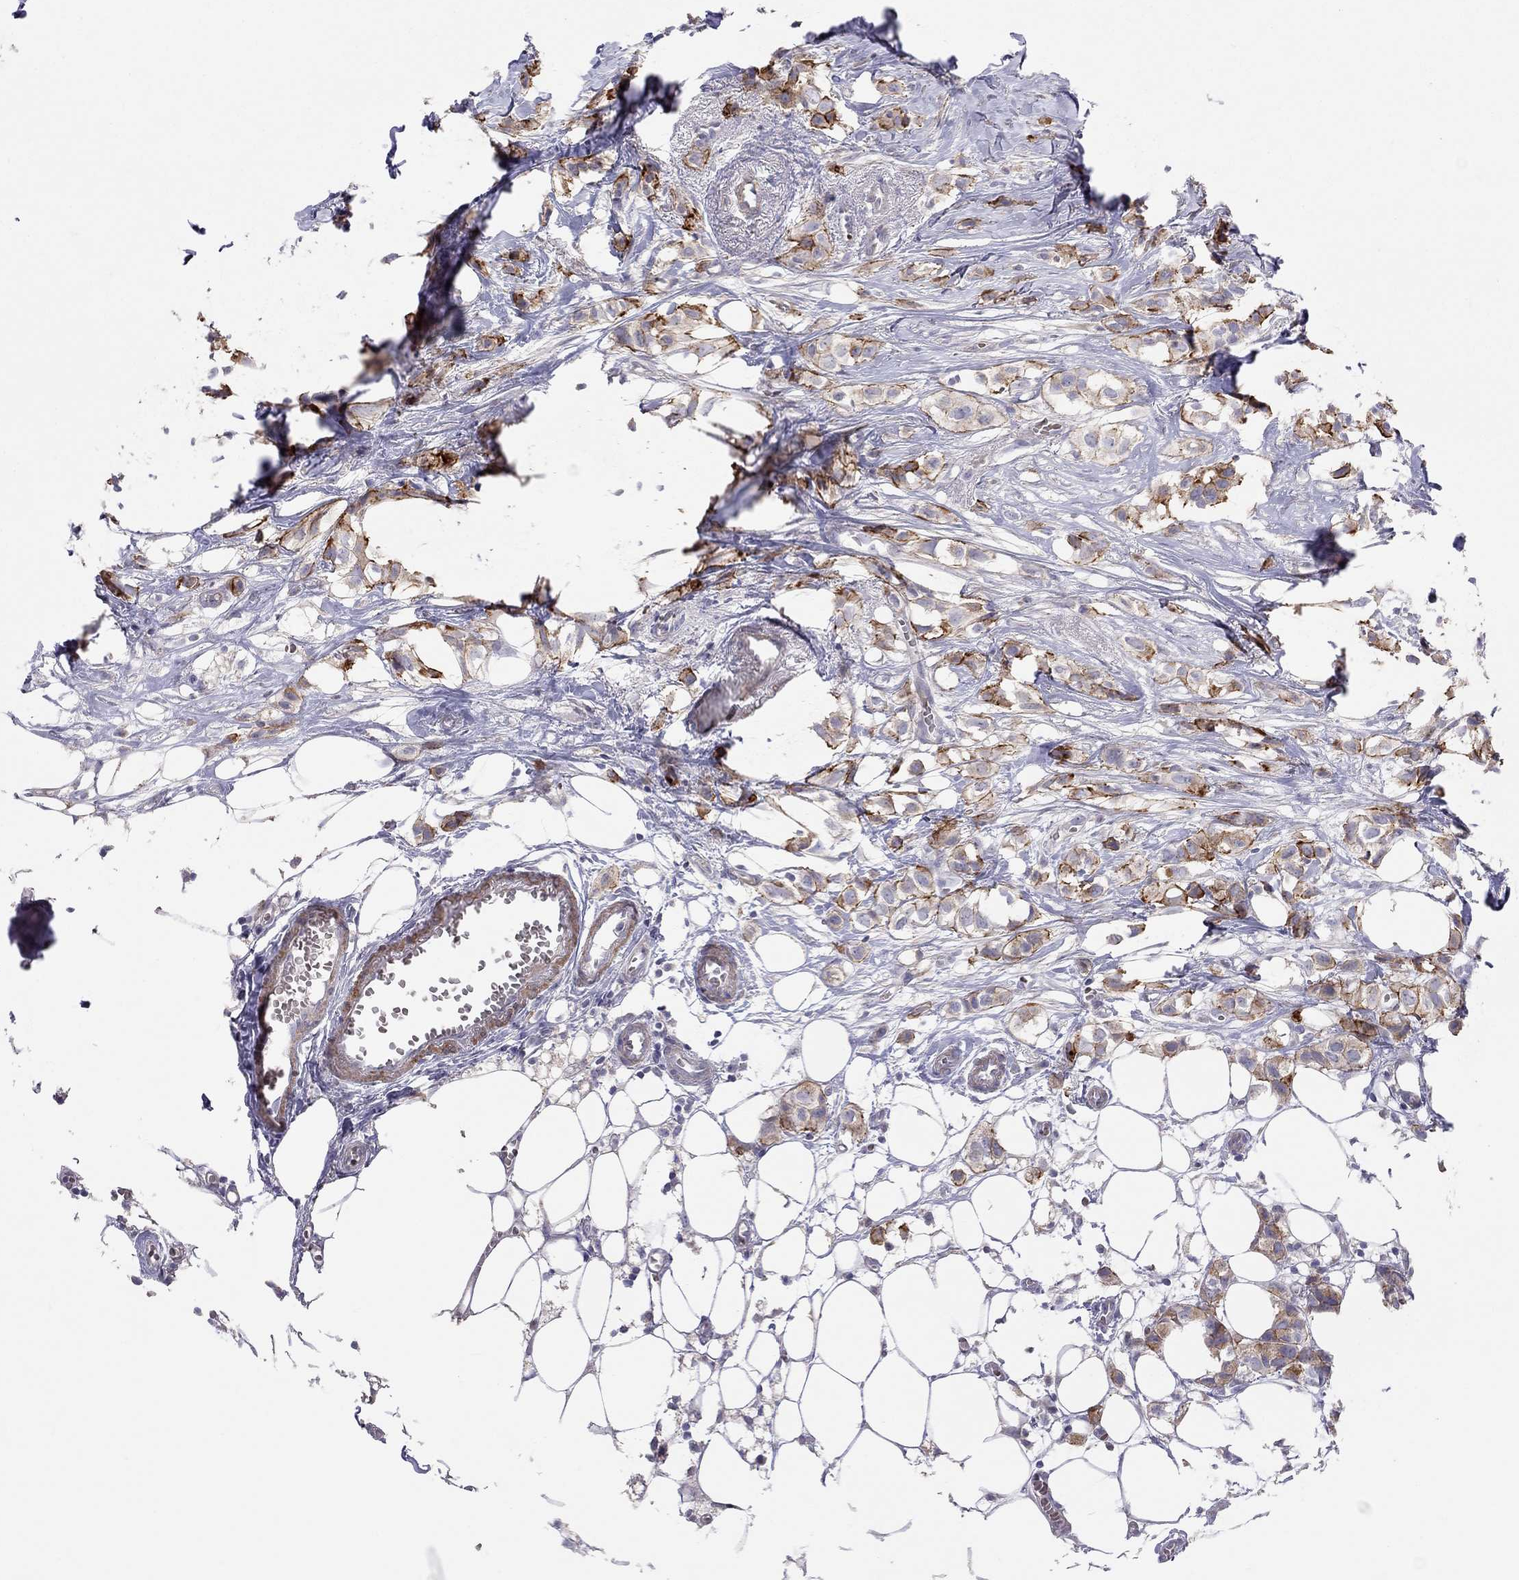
{"staining": {"intensity": "strong", "quantity": "25%-75%", "location": "cytoplasmic/membranous"}, "tissue": "breast cancer", "cell_type": "Tumor cells", "image_type": "cancer", "snomed": [{"axis": "morphology", "description": "Duct carcinoma"}, {"axis": "topography", "description": "Breast"}], "caption": "Brown immunohistochemical staining in human breast cancer (intraductal carcinoma) demonstrates strong cytoplasmic/membranous staining in about 25%-75% of tumor cells. The staining was performed using DAB to visualize the protein expression in brown, while the nuclei were stained in blue with hematoxylin (Magnification: 20x).", "gene": "SYTL2", "patient": {"sex": "female", "age": 85}}